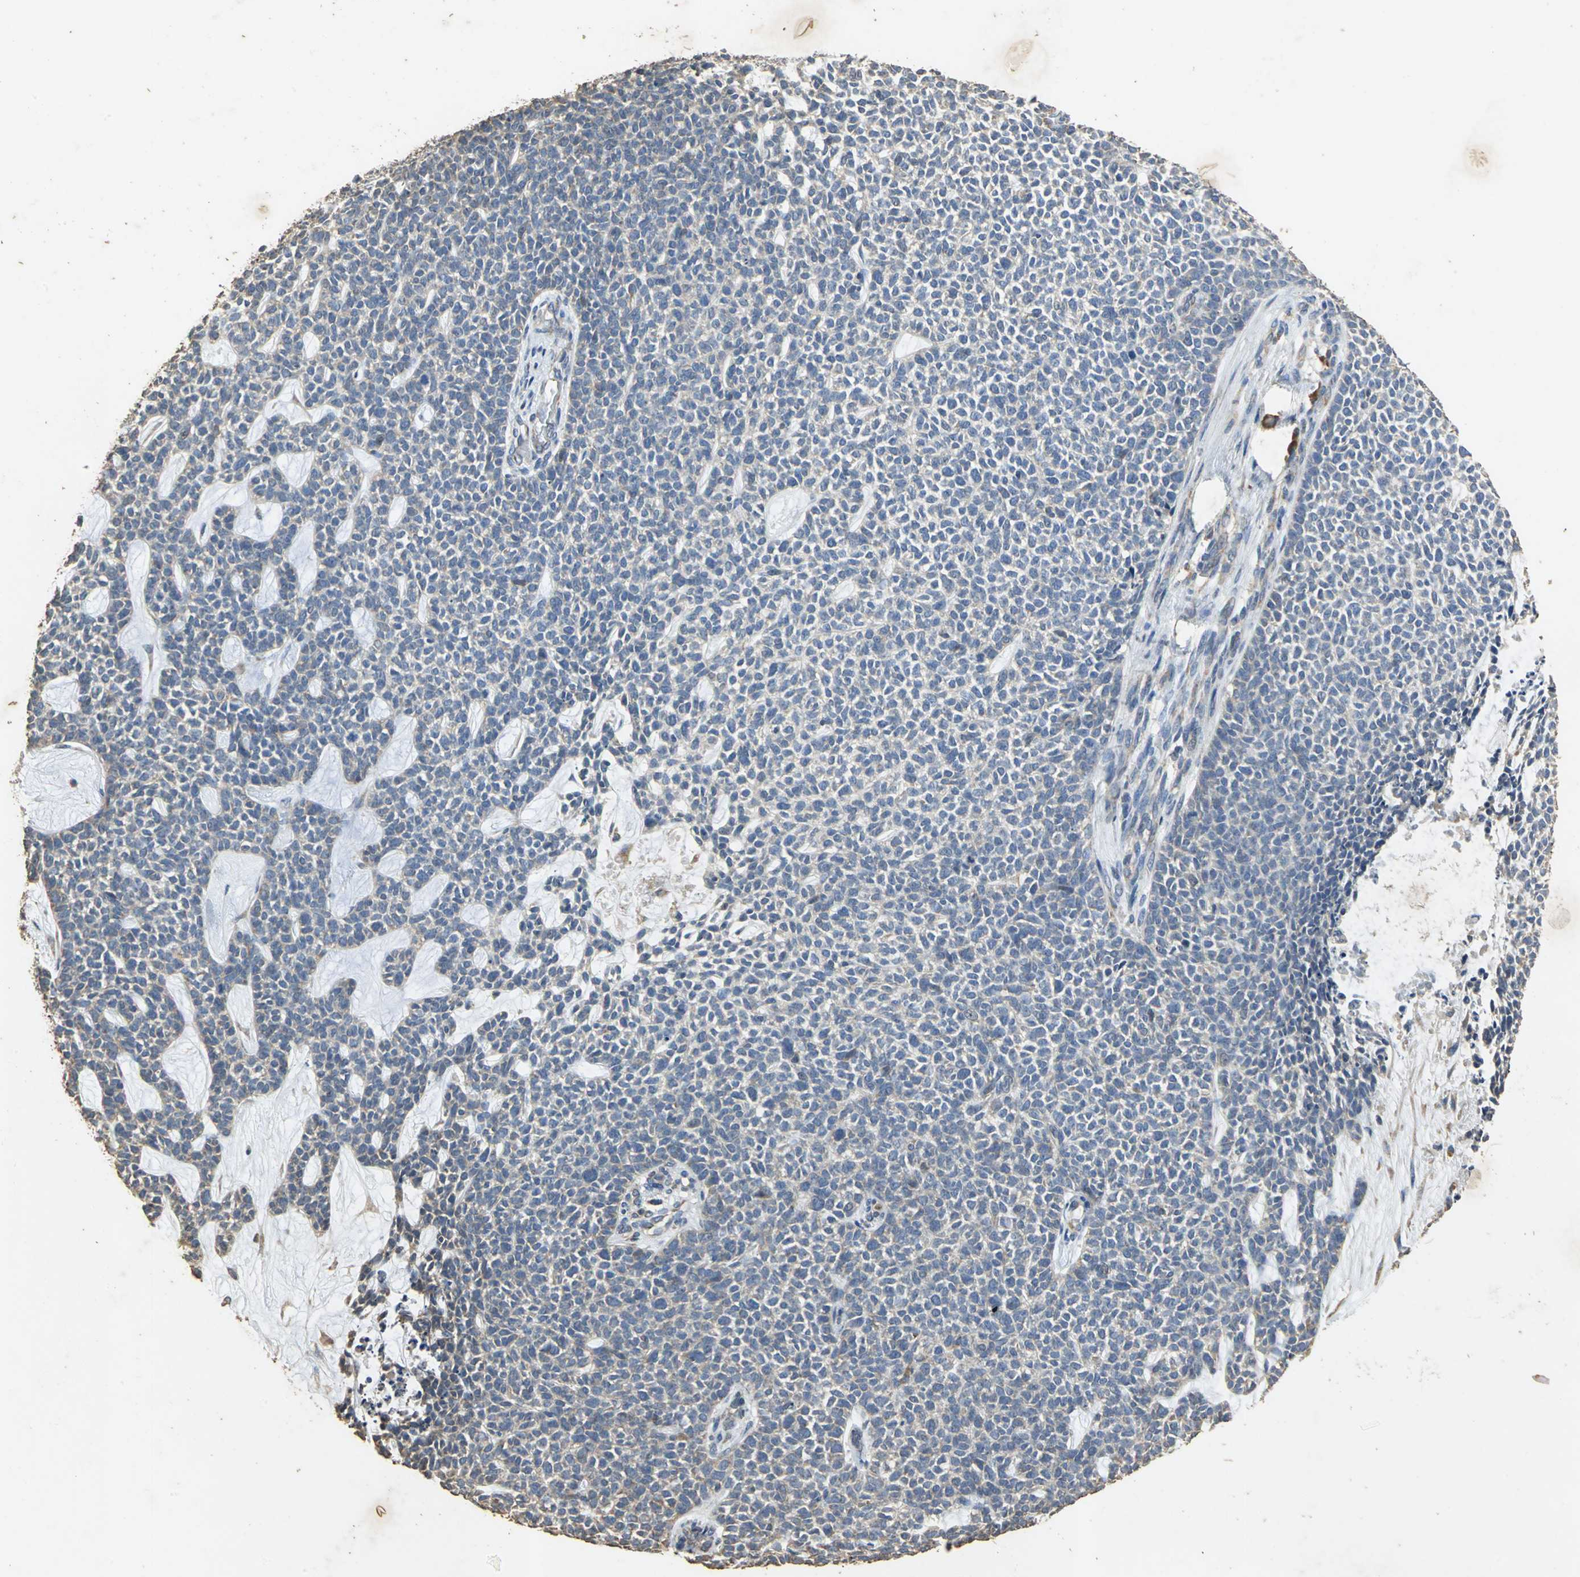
{"staining": {"intensity": "negative", "quantity": "none", "location": "none"}, "tissue": "skin cancer", "cell_type": "Tumor cells", "image_type": "cancer", "snomed": [{"axis": "morphology", "description": "Basal cell carcinoma"}, {"axis": "topography", "description": "Skin"}], "caption": "Immunohistochemistry (IHC) of human skin cancer exhibits no positivity in tumor cells. (DAB immunohistochemistry (IHC) with hematoxylin counter stain).", "gene": "ACSL4", "patient": {"sex": "female", "age": 84}}